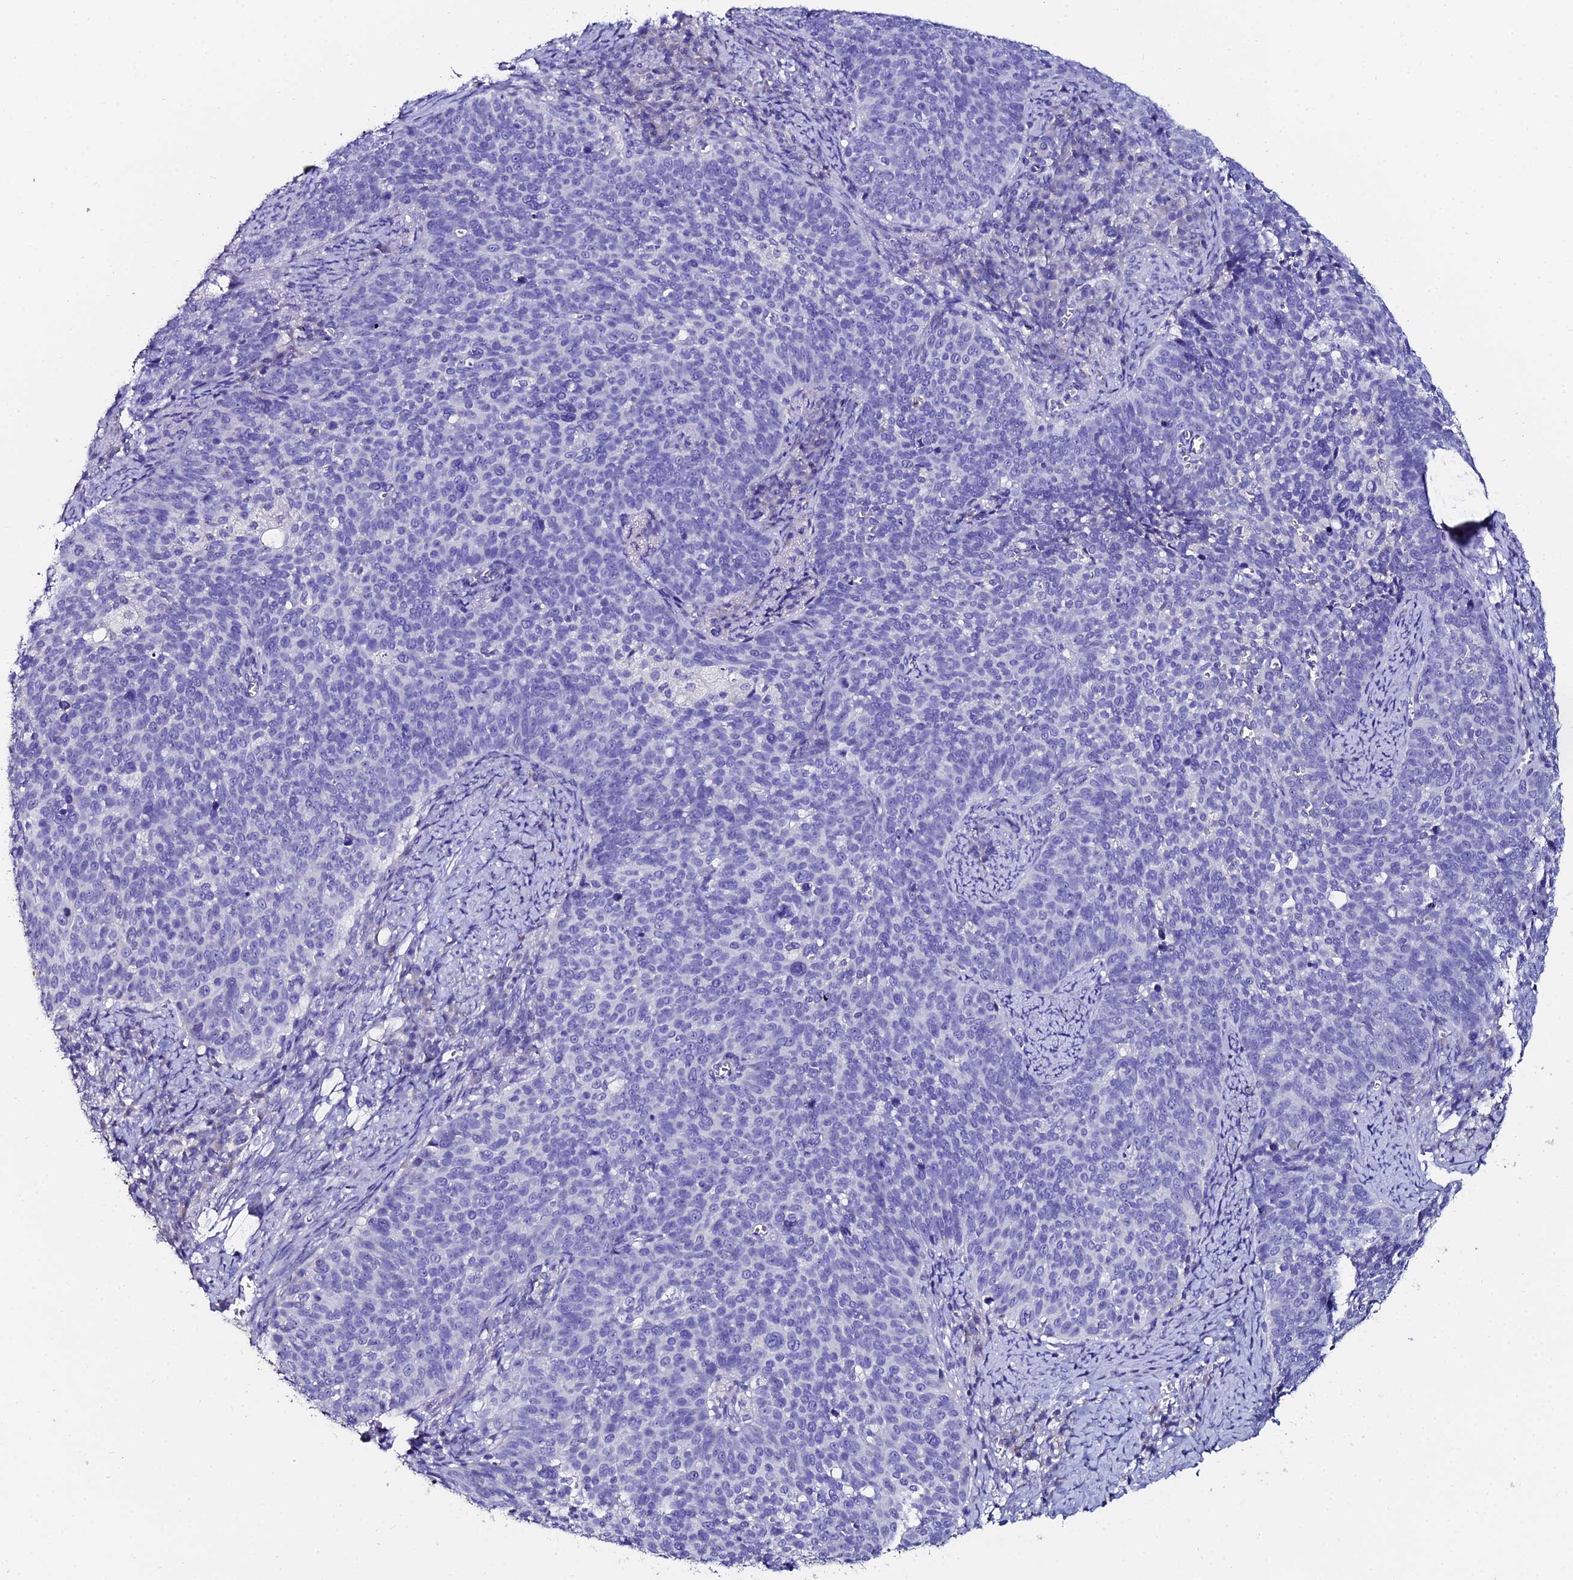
{"staining": {"intensity": "negative", "quantity": "none", "location": "none"}, "tissue": "cervical cancer", "cell_type": "Tumor cells", "image_type": "cancer", "snomed": [{"axis": "morphology", "description": "Normal tissue, NOS"}, {"axis": "morphology", "description": "Squamous cell carcinoma, NOS"}, {"axis": "topography", "description": "Cervix"}], "caption": "Immunohistochemical staining of squamous cell carcinoma (cervical) exhibits no significant expression in tumor cells. The staining is performed using DAB brown chromogen with nuclei counter-stained in using hematoxylin.", "gene": "ESRRG", "patient": {"sex": "female", "age": 39}}